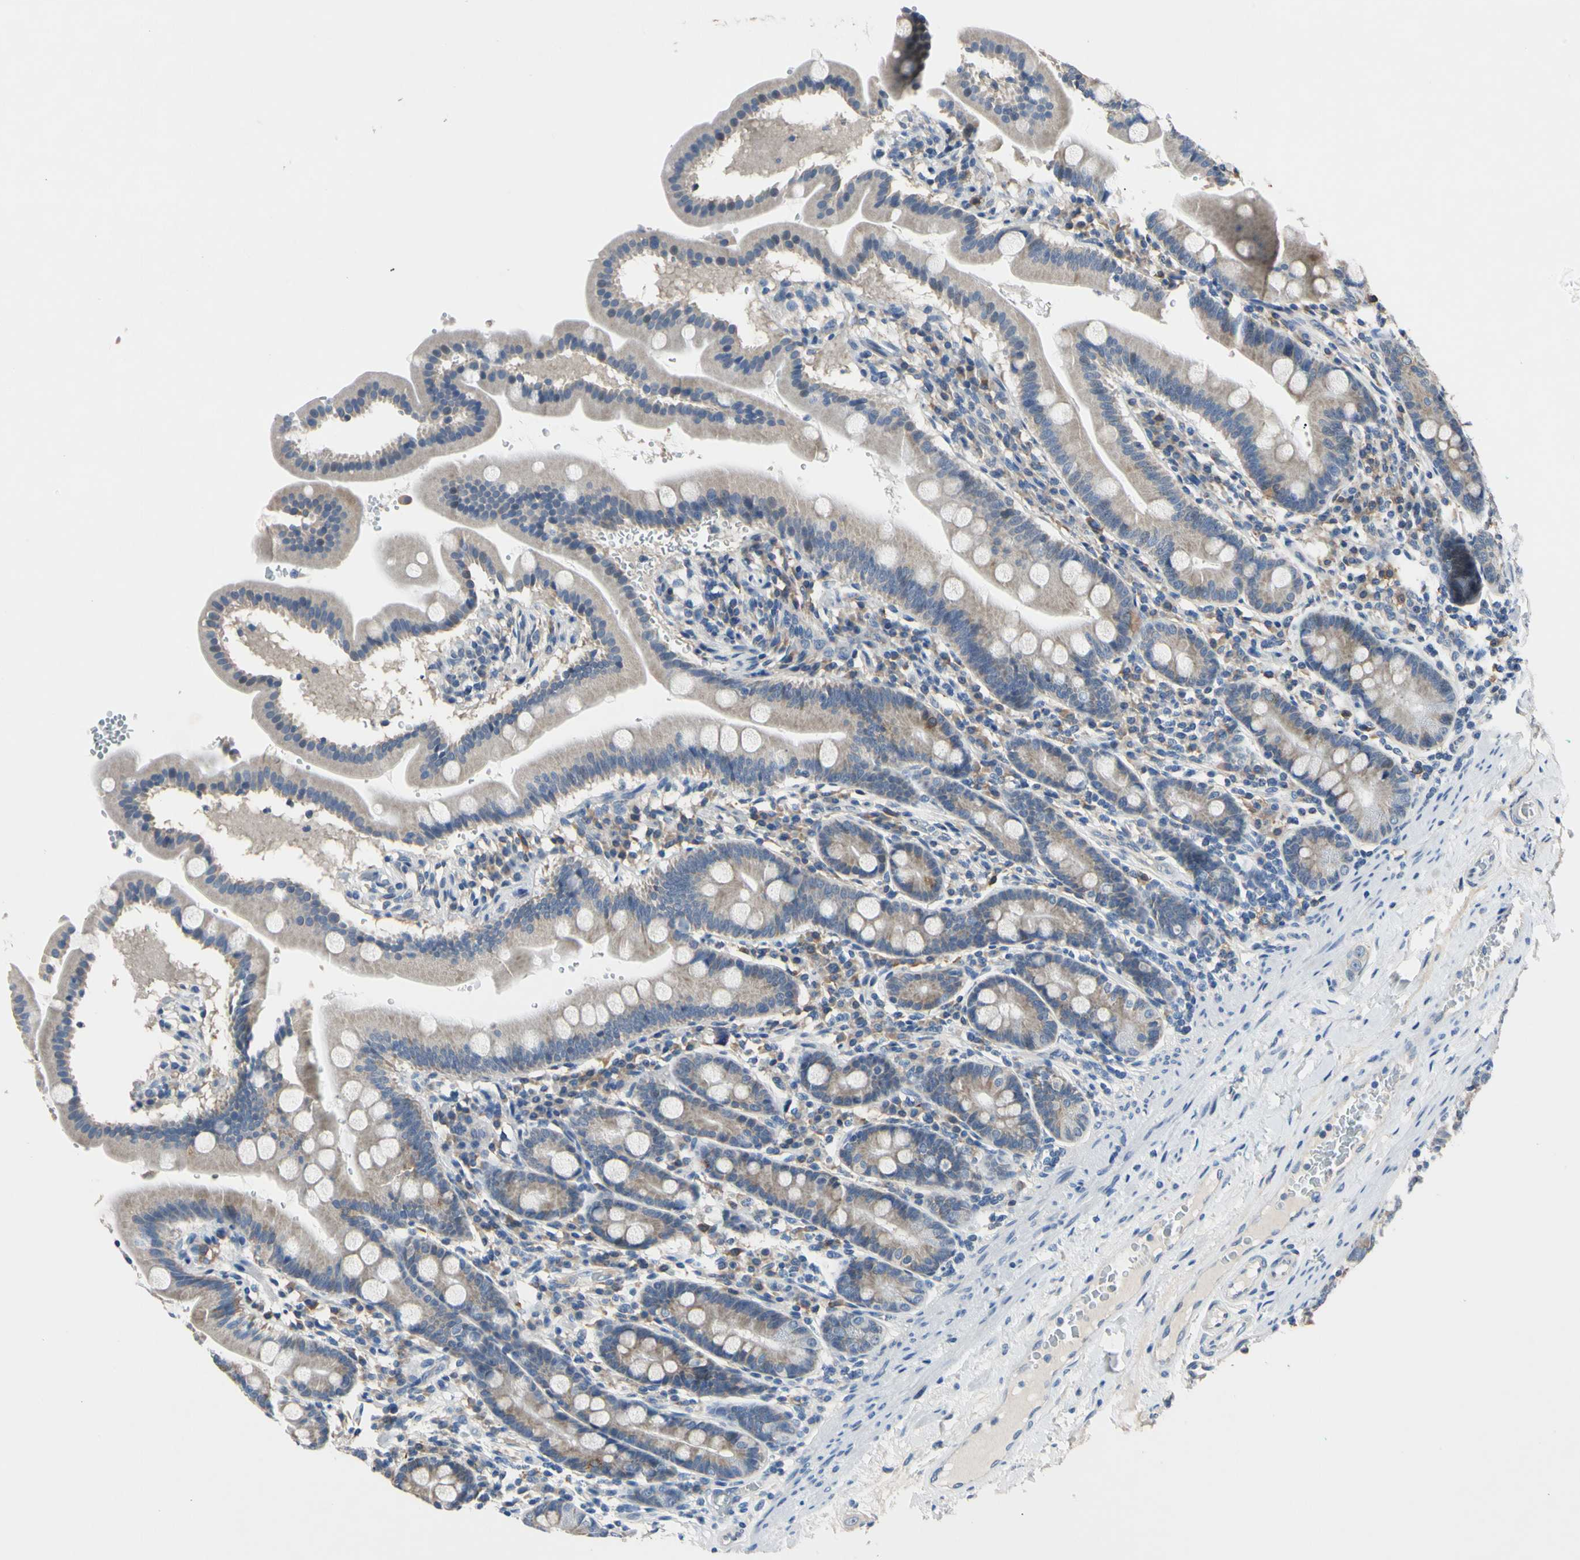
{"staining": {"intensity": "weak", "quantity": "25%-75%", "location": "cytoplasmic/membranous"}, "tissue": "duodenum", "cell_type": "Glandular cells", "image_type": "normal", "snomed": [{"axis": "morphology", "description": "Normal tissue, NOS"}, {"axis": "topography", "description": "Duodenum"}], "caption": "Protein staining of normal duodenum shows weak cytoplasmic/membranous expression in approximately 25%-75% of glandular cells.", "gene": "PNKD", "patient": {"sex": "male", "age": 50}}